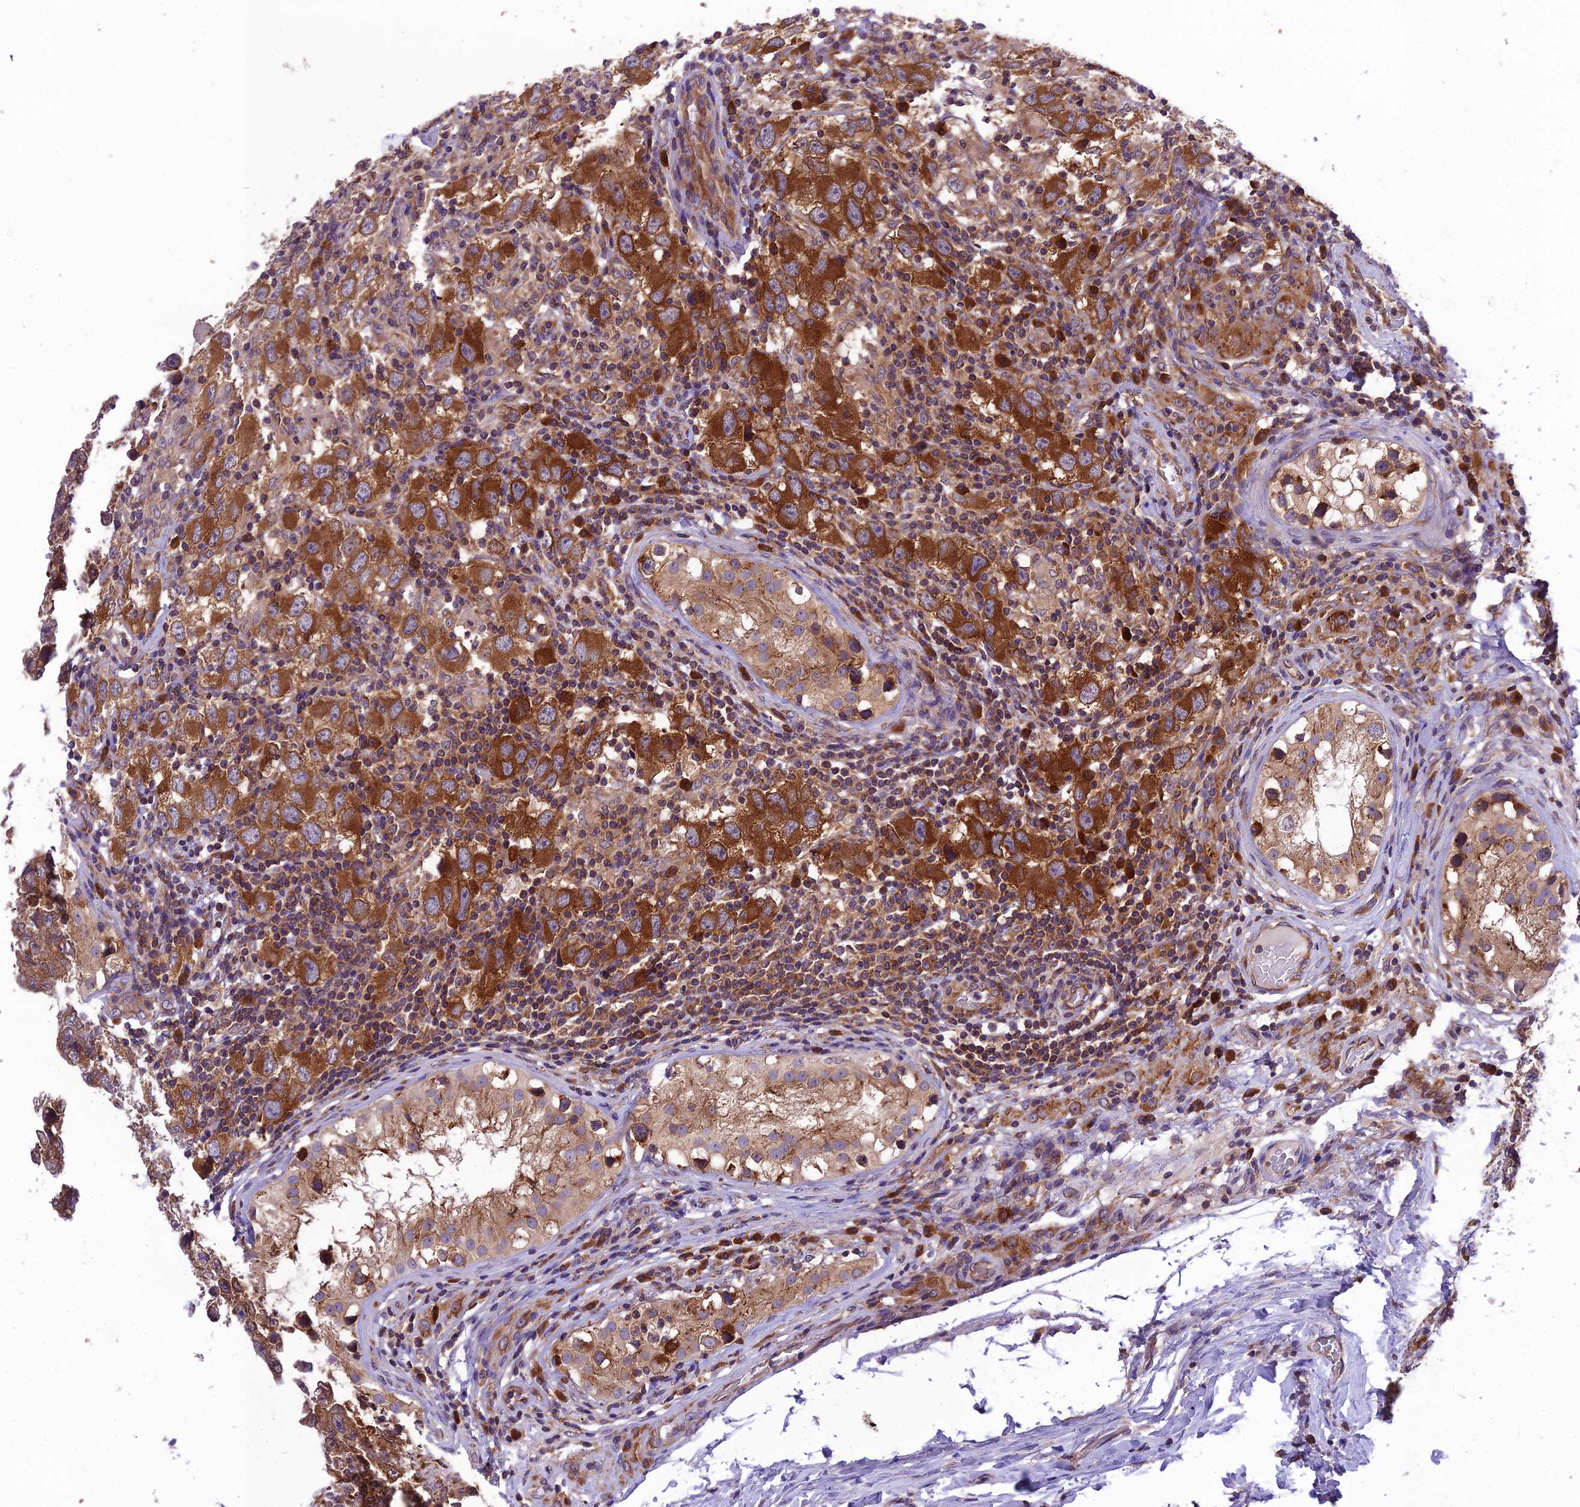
{"staining": {"intensity": "strong", "quantity": ">75%", "location": "cytoplasmic/membranous"}, "tissue": "testis cancer", "cell_type": "Tumor cells", "image_type": "cancer", "snomed": [{"axis": "morphology", "description": "Carcinoma, Embryonal, NOS"}, {"axis": "topography", "description": "Testis"}], "caption": "Immunohistochemistry (IHC) micrograph of neoplastic tissue: human testis embryonal carcinoma stained using IHC reveals high levels of strong protein expression localized specifically in the cytoplasmic/membranous of tumor cells, appearing as a cytoplasmic/membranous brown color.", "gene": "DHCR7", "patient": {"sex": "male", "age": 21}}